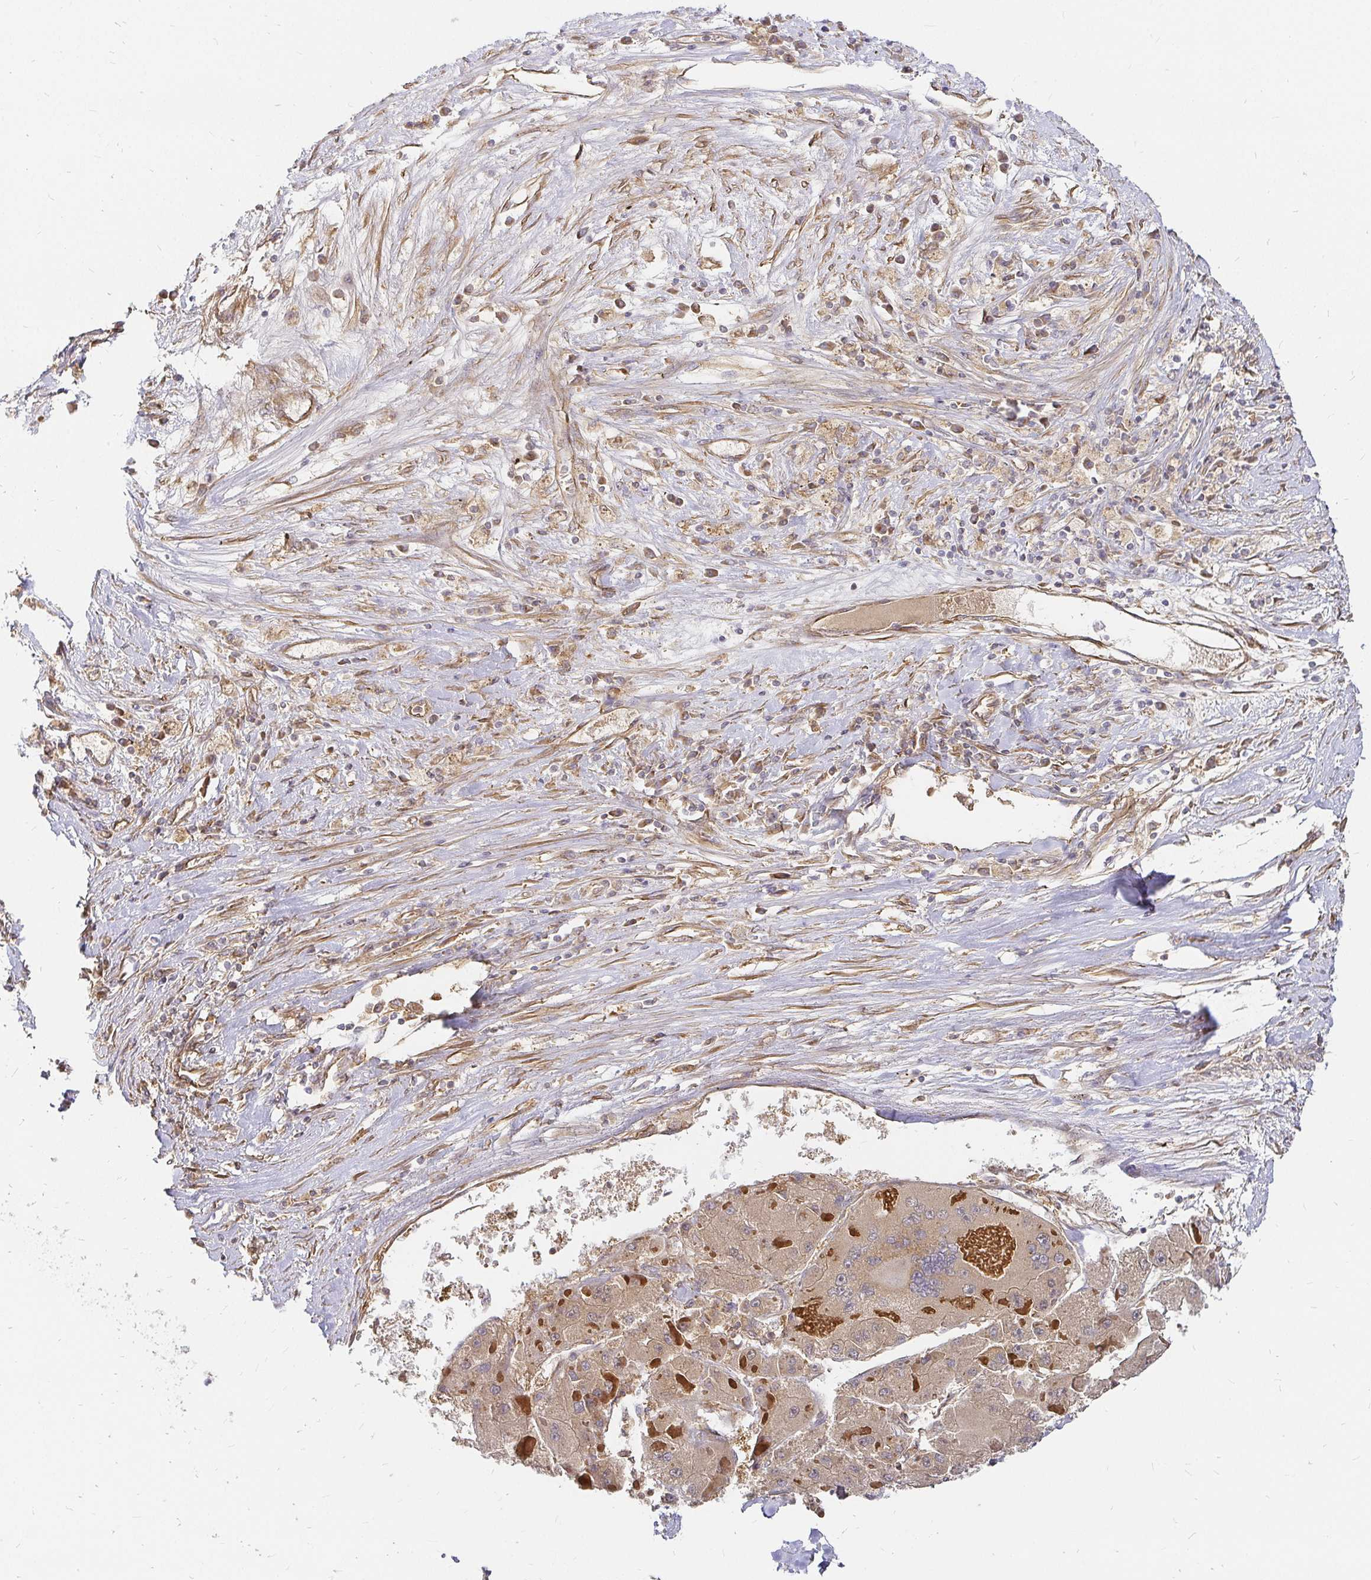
{"staining": {"intensity": "weak", "quantity": ">75%", "location": "cytoplasmic/membranous"}, "tissue": "liver cancer", "cell_type": "Tumor cells", "image_type": "cancer", "snomed": [{"axis": "morphology", "description": "Carcinoma, Hepatocellular, NOS"}, {"axis": "topography", "description": "Liver"}], "caption": "Liver hepatocellular carcinoma stained with a brown dye demonstrates weak cytoplasmic/membranous positive expression in approximately >75% of tumor cells.", "gene": "KIF5B", "patient": {"sex": "female", "age": 73}}